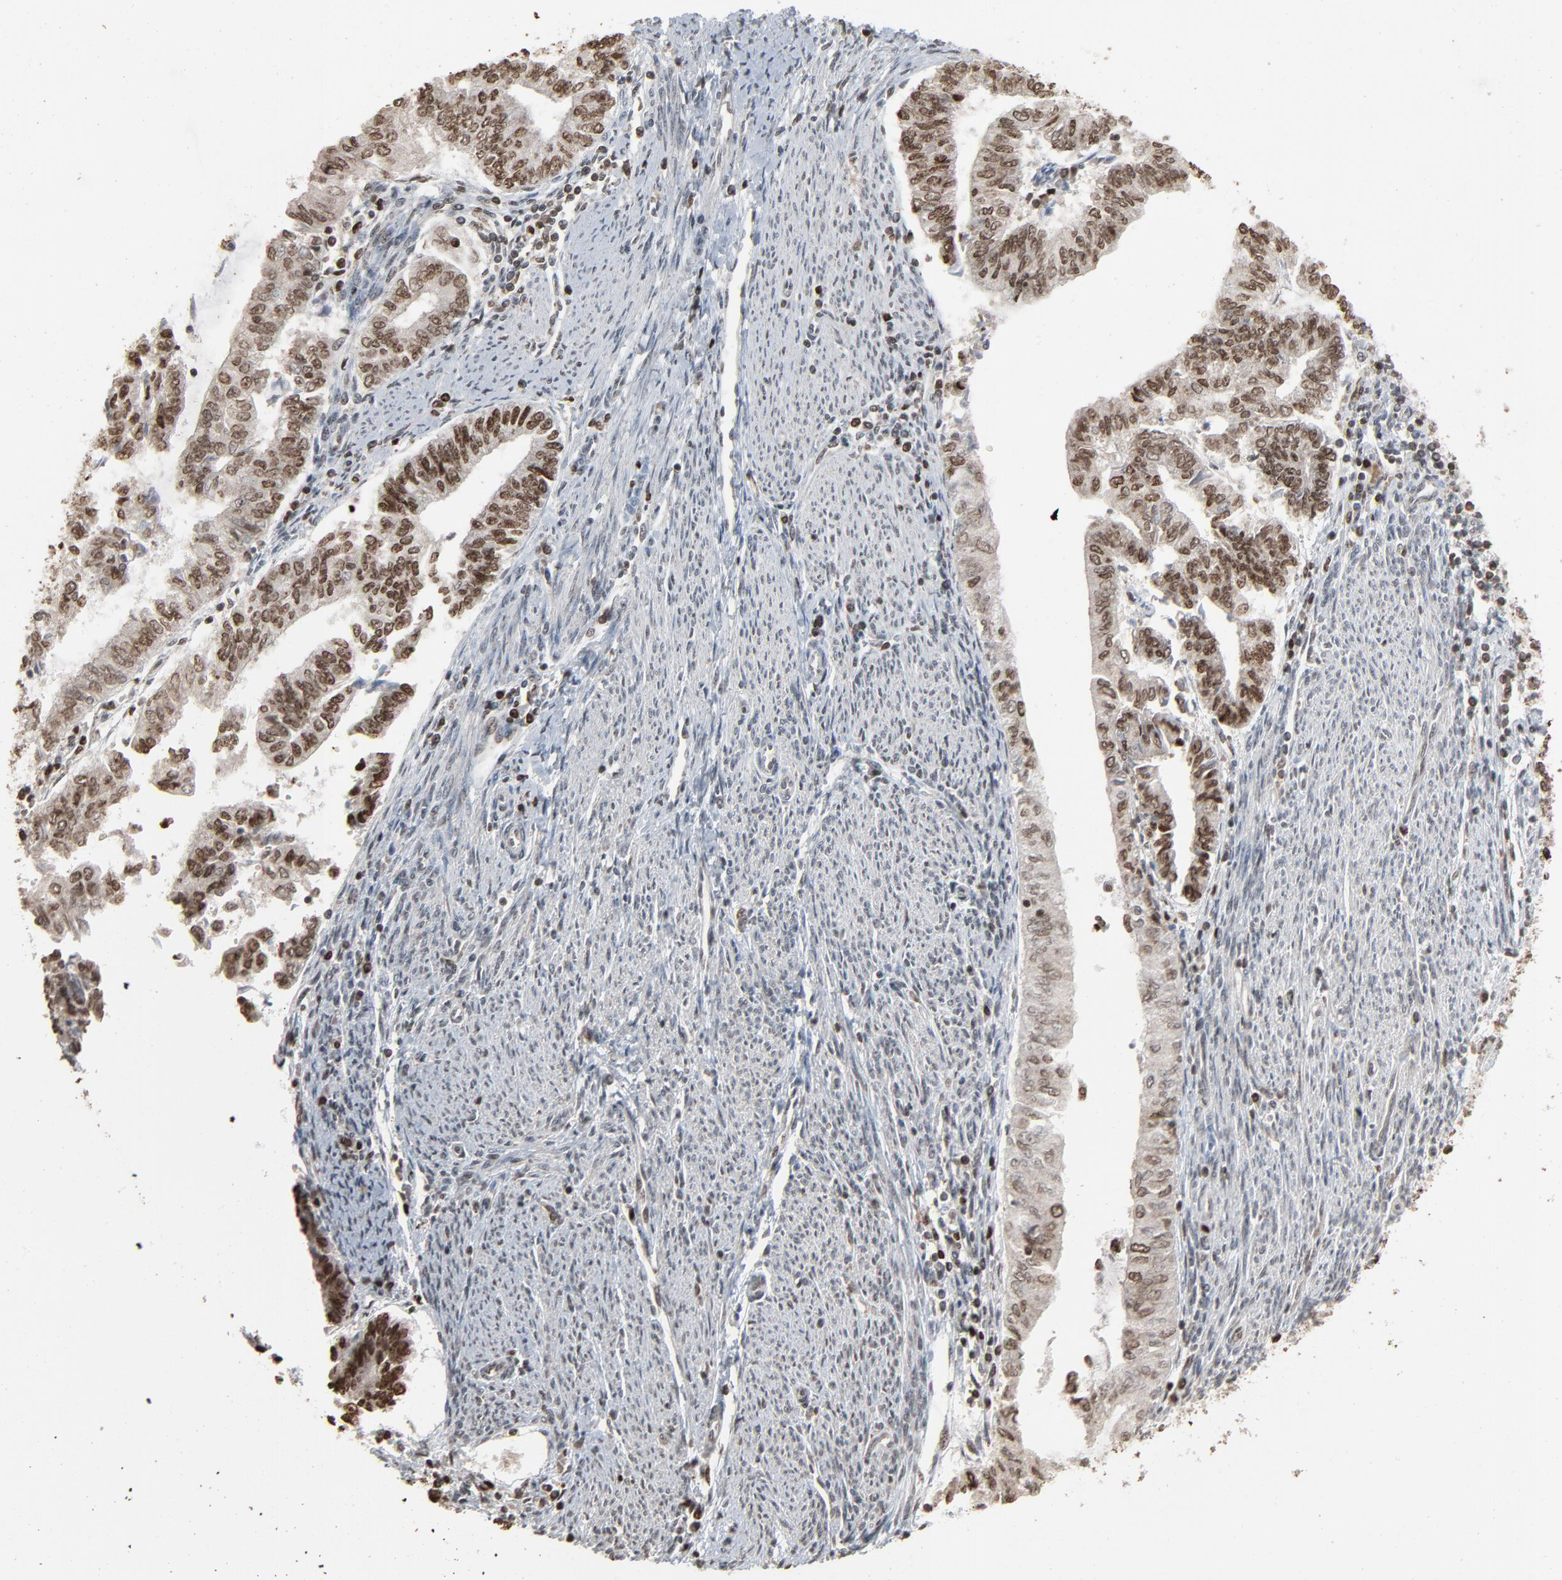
{"staining": {"intensity": "moderate", "quantity": ">75%", "location": "nuclear"}, "tissue": "endometrial cancer", "cell_type": "Tumor cells", "image_type": "cancer", "snomed": [{"axis": "morphology", "description": "Adenocarcinoma, NOS"}, {"axis": "topography", "description": "Endometrium"}], "caption": "Tumor cells demonstrate moderate nuclear positivity in about >75% of cells in endometrial cancer.", "gene": "RPS6KA3", "patient": {"sex": "female", "age": 66}}